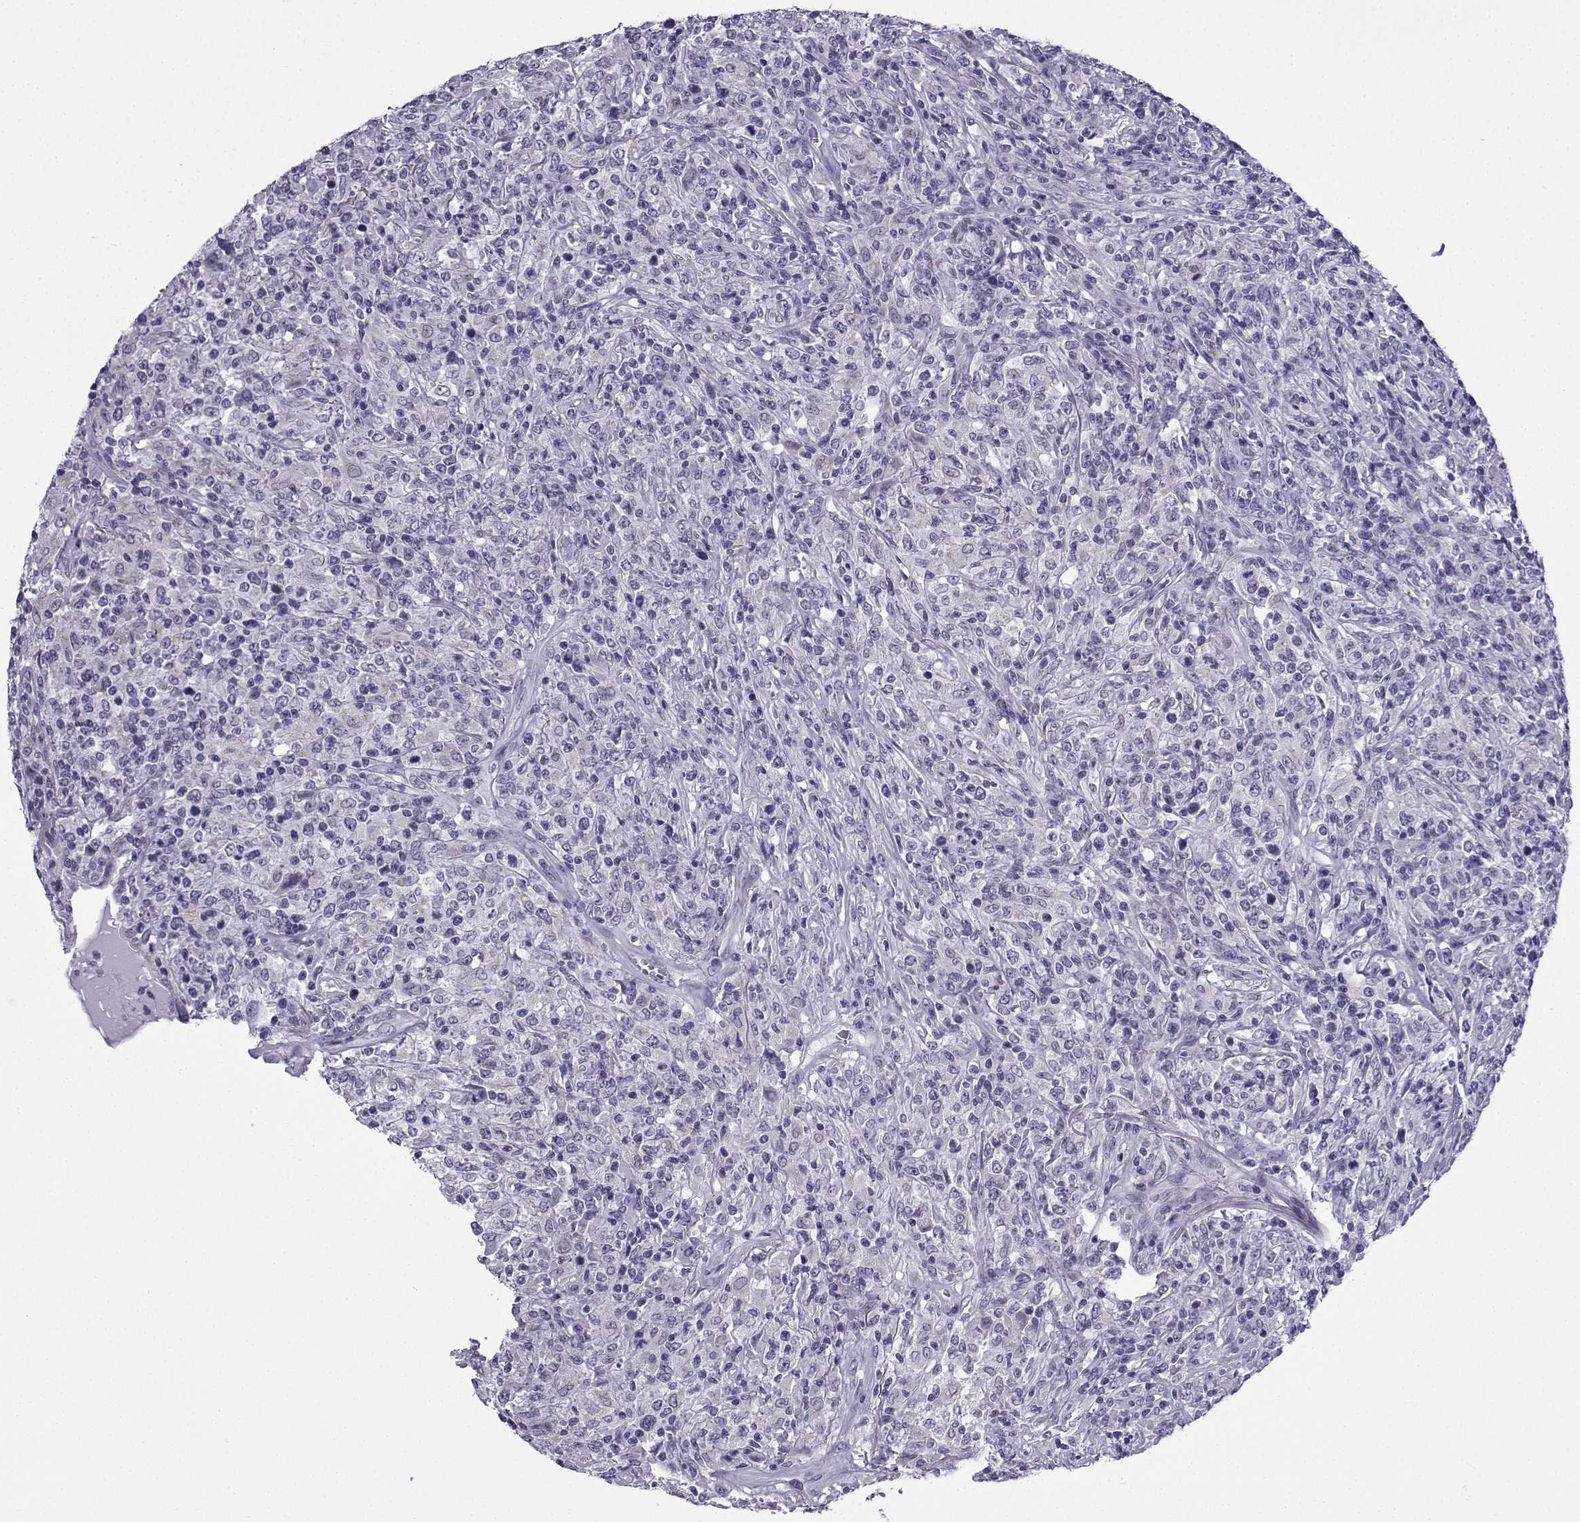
{"staining": {"intensity": "negative", "quantity": "none", "location": "none"}, "tissue": "lymphoma", "cell_type": "Tumor cells", "image_type": "cancer", "snomed": [{"axis": "morphology", "description": "Malignant lymphoma, non-Hodgkin's type, High grade"}, {"axis": "topography", "description": "Lung"}], "caption": "Immunohistochemical staining of human high-grade malignant lymphoma, non-Hodgkin's type demonstrates no significant expression in tumor cells.", "gene": "ACRBP", "patient": {"sex": "male", "age": 79}}